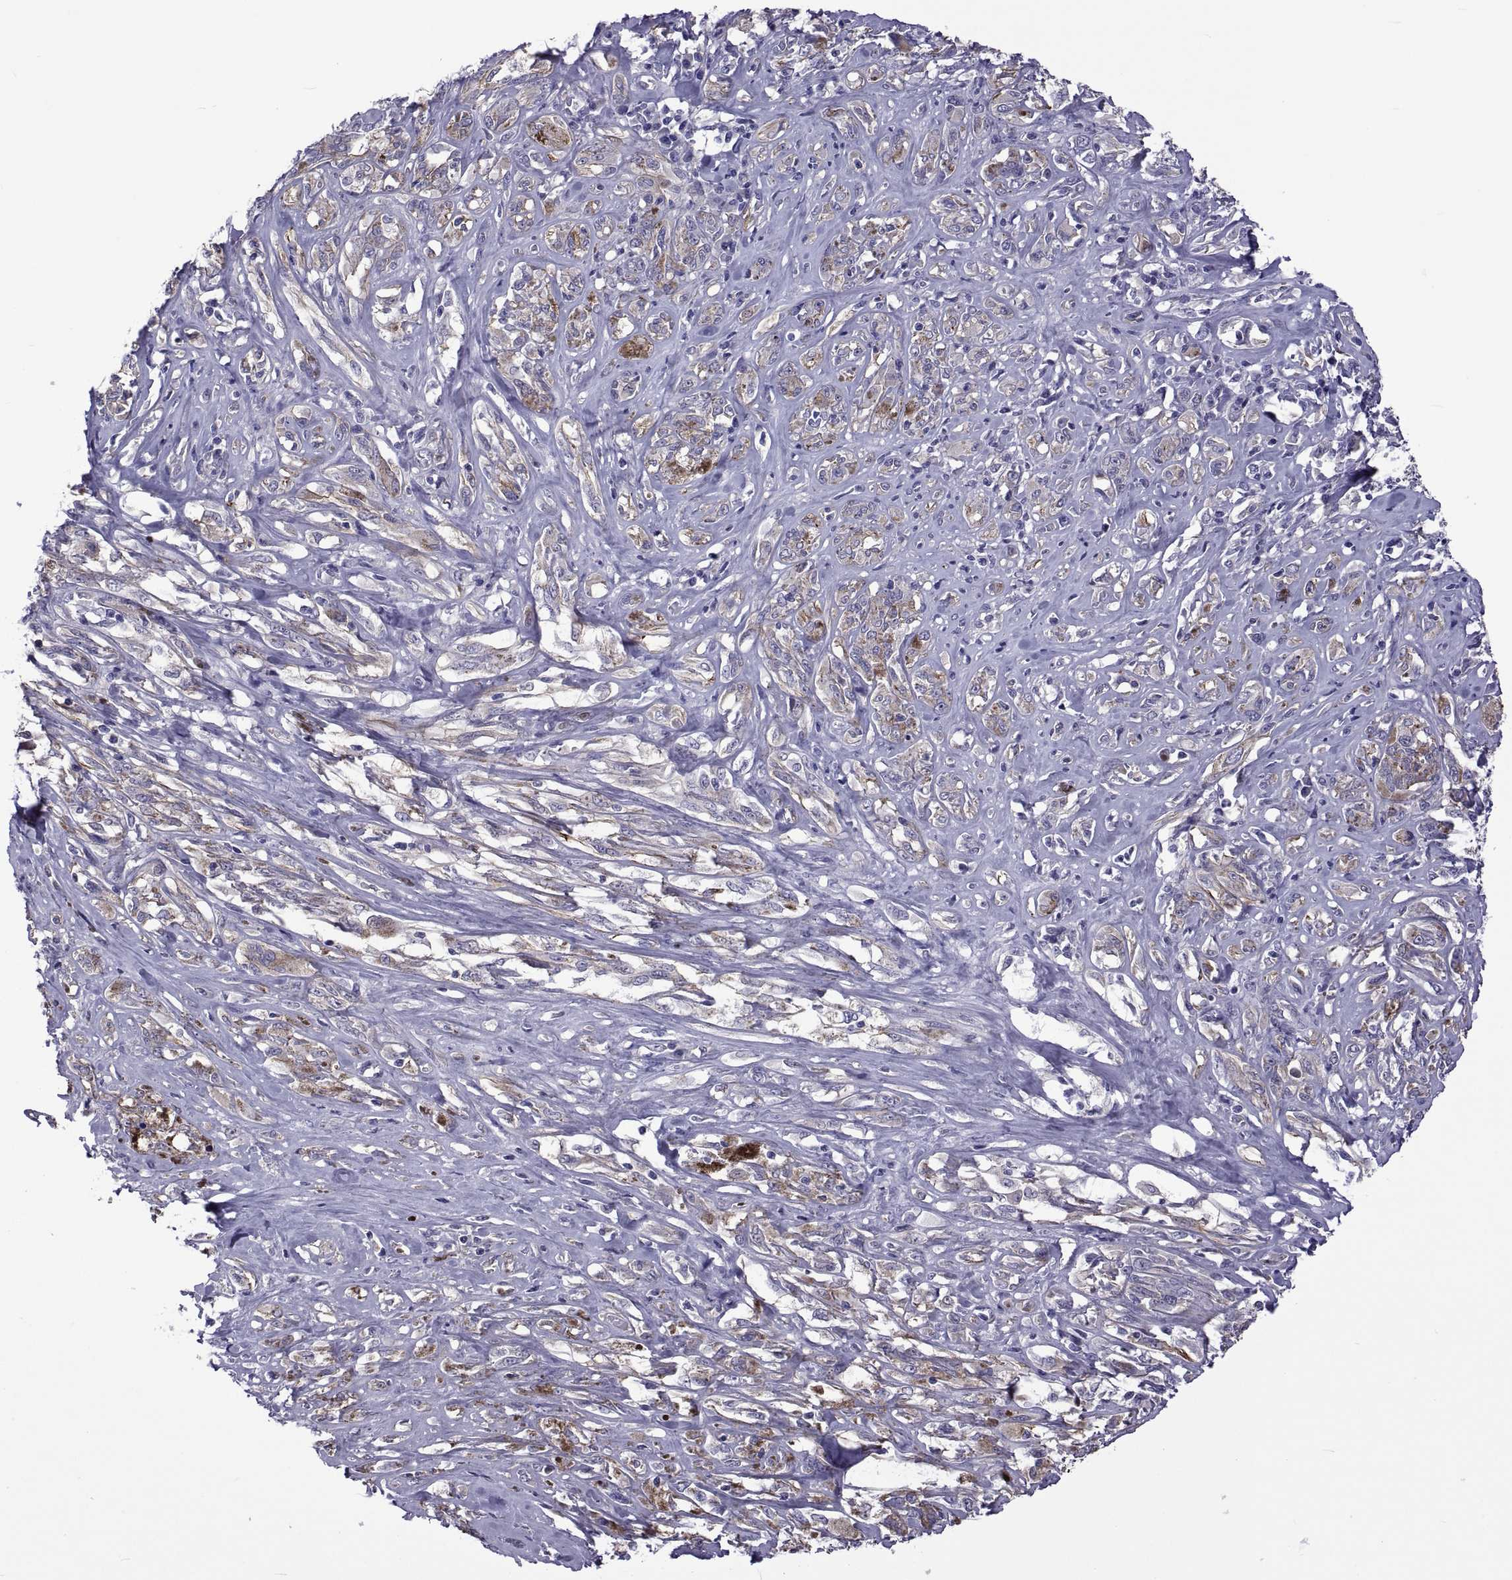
{"staining": {"intensity": "moderate", "quantity": "<25%", "location": "cytoplasmic/membranous"}, "tissue": "melanoma", "cell_type": "Tumor cells", "image_type": "cancer", "snomed": [{"axis": "morphology", "description": "Malignant melanoma, NOS"}, {"axis": "topography", "description": "Skin"}], "caption": "The immunohistochemical stain highlights moderate cytoplasmic/membranous positivity in tumor cells of malignant melanoma tissue. The staining was performed using DAB to visualize the protein expression in brown, while the nuclei were stained in blue with hematoxylin (Magnification: 20x).", "gene": "TMC3", "patient": {"sex": "female", "age": 91}}